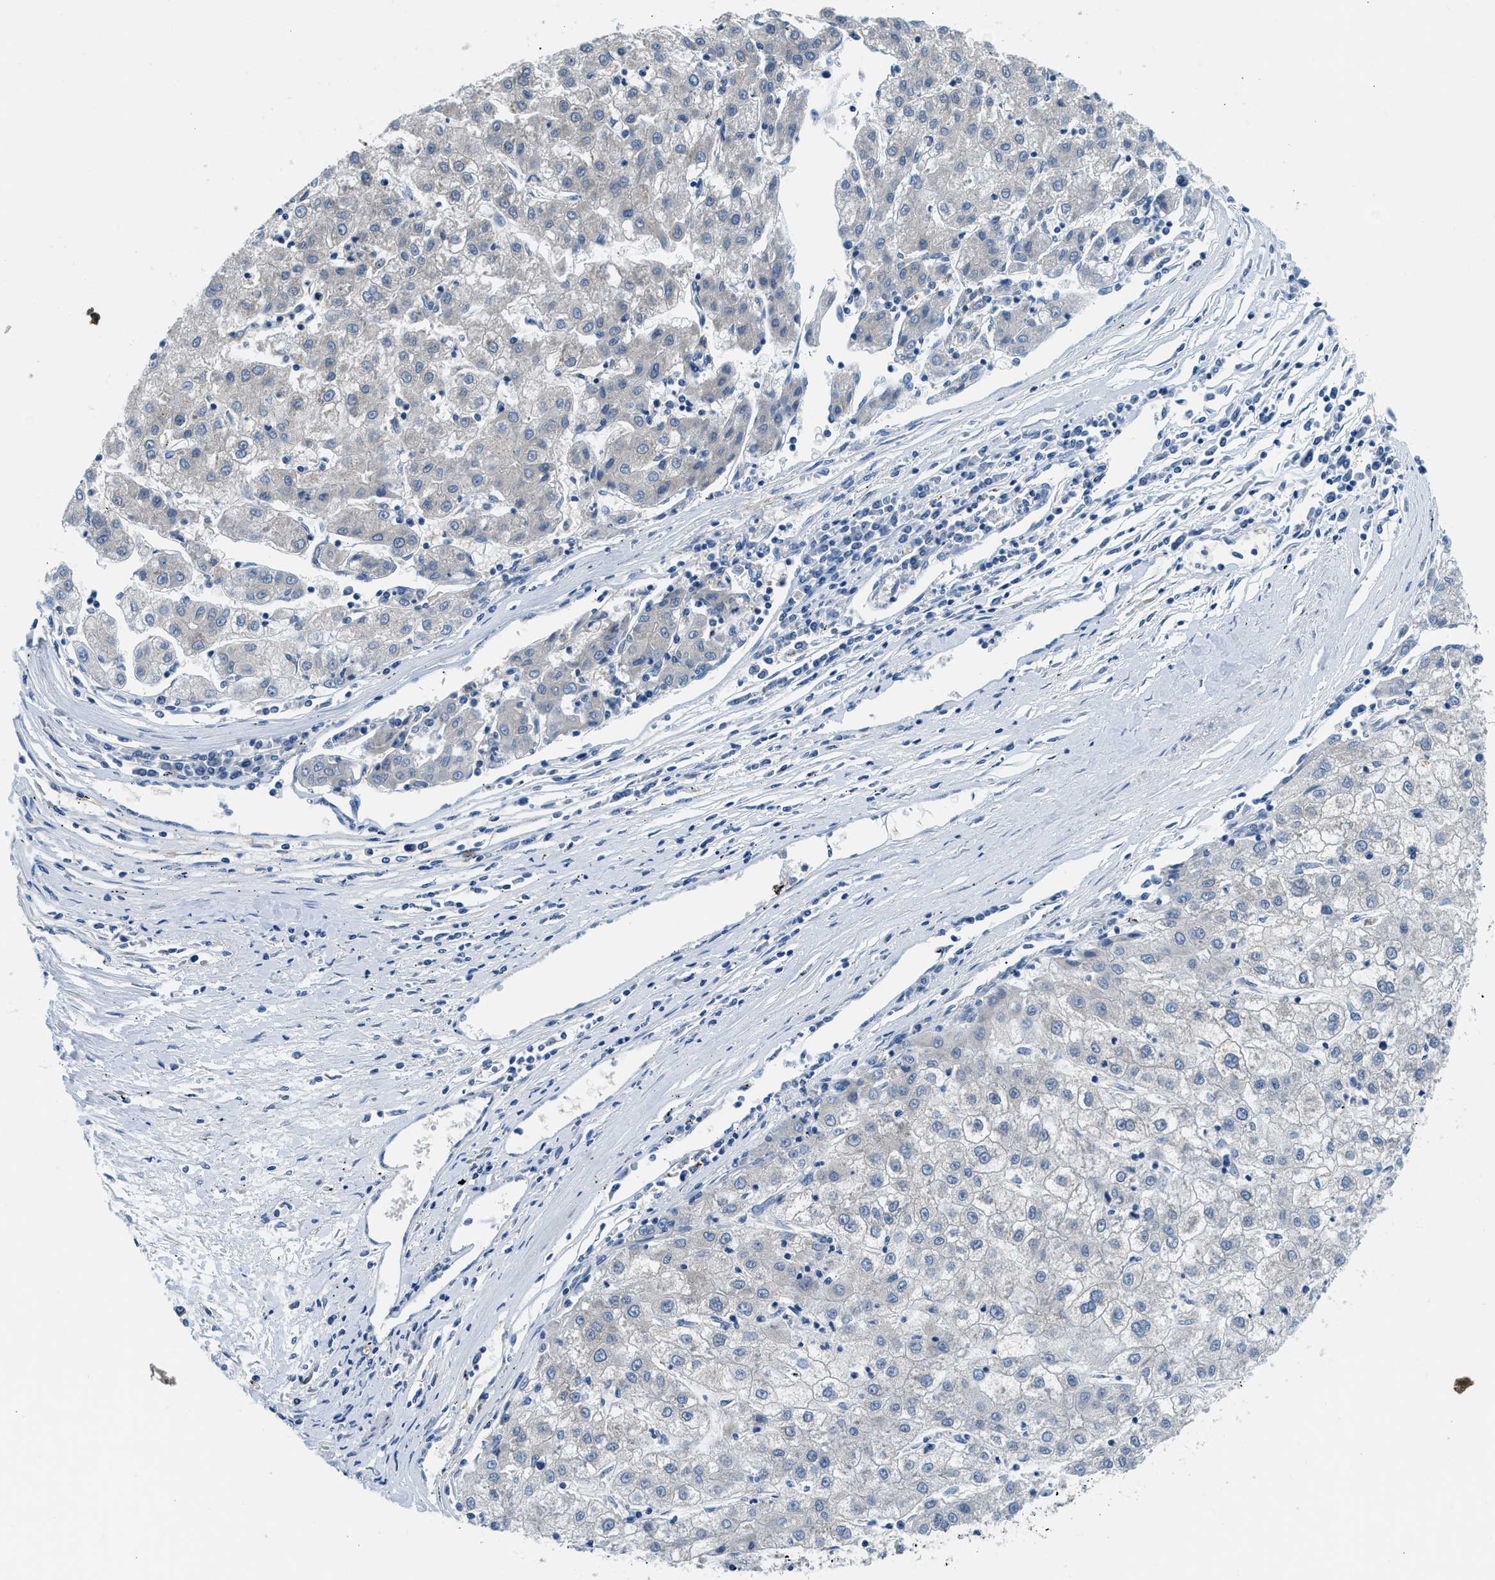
{"staining": {"intensity": "negative", "quantity": "none", "location": "none"}, "tissue": "liver cancer", "cell_type": "Tumor cells", "image_type": "cancer", "snomed": [{"axis": "morphology", "description": "Carcinoma, Hepatocellular, NOS"}, {"axis": "topography", "description": "Liver"}], "caption": "Micrograph shows no protein expression in tumor cells of hepatocellular carcinoma (liver) tissue. Nuclei are stained in blue.", "gene": "LPIN2", "patient": {"sex": "male", "age": 72}}